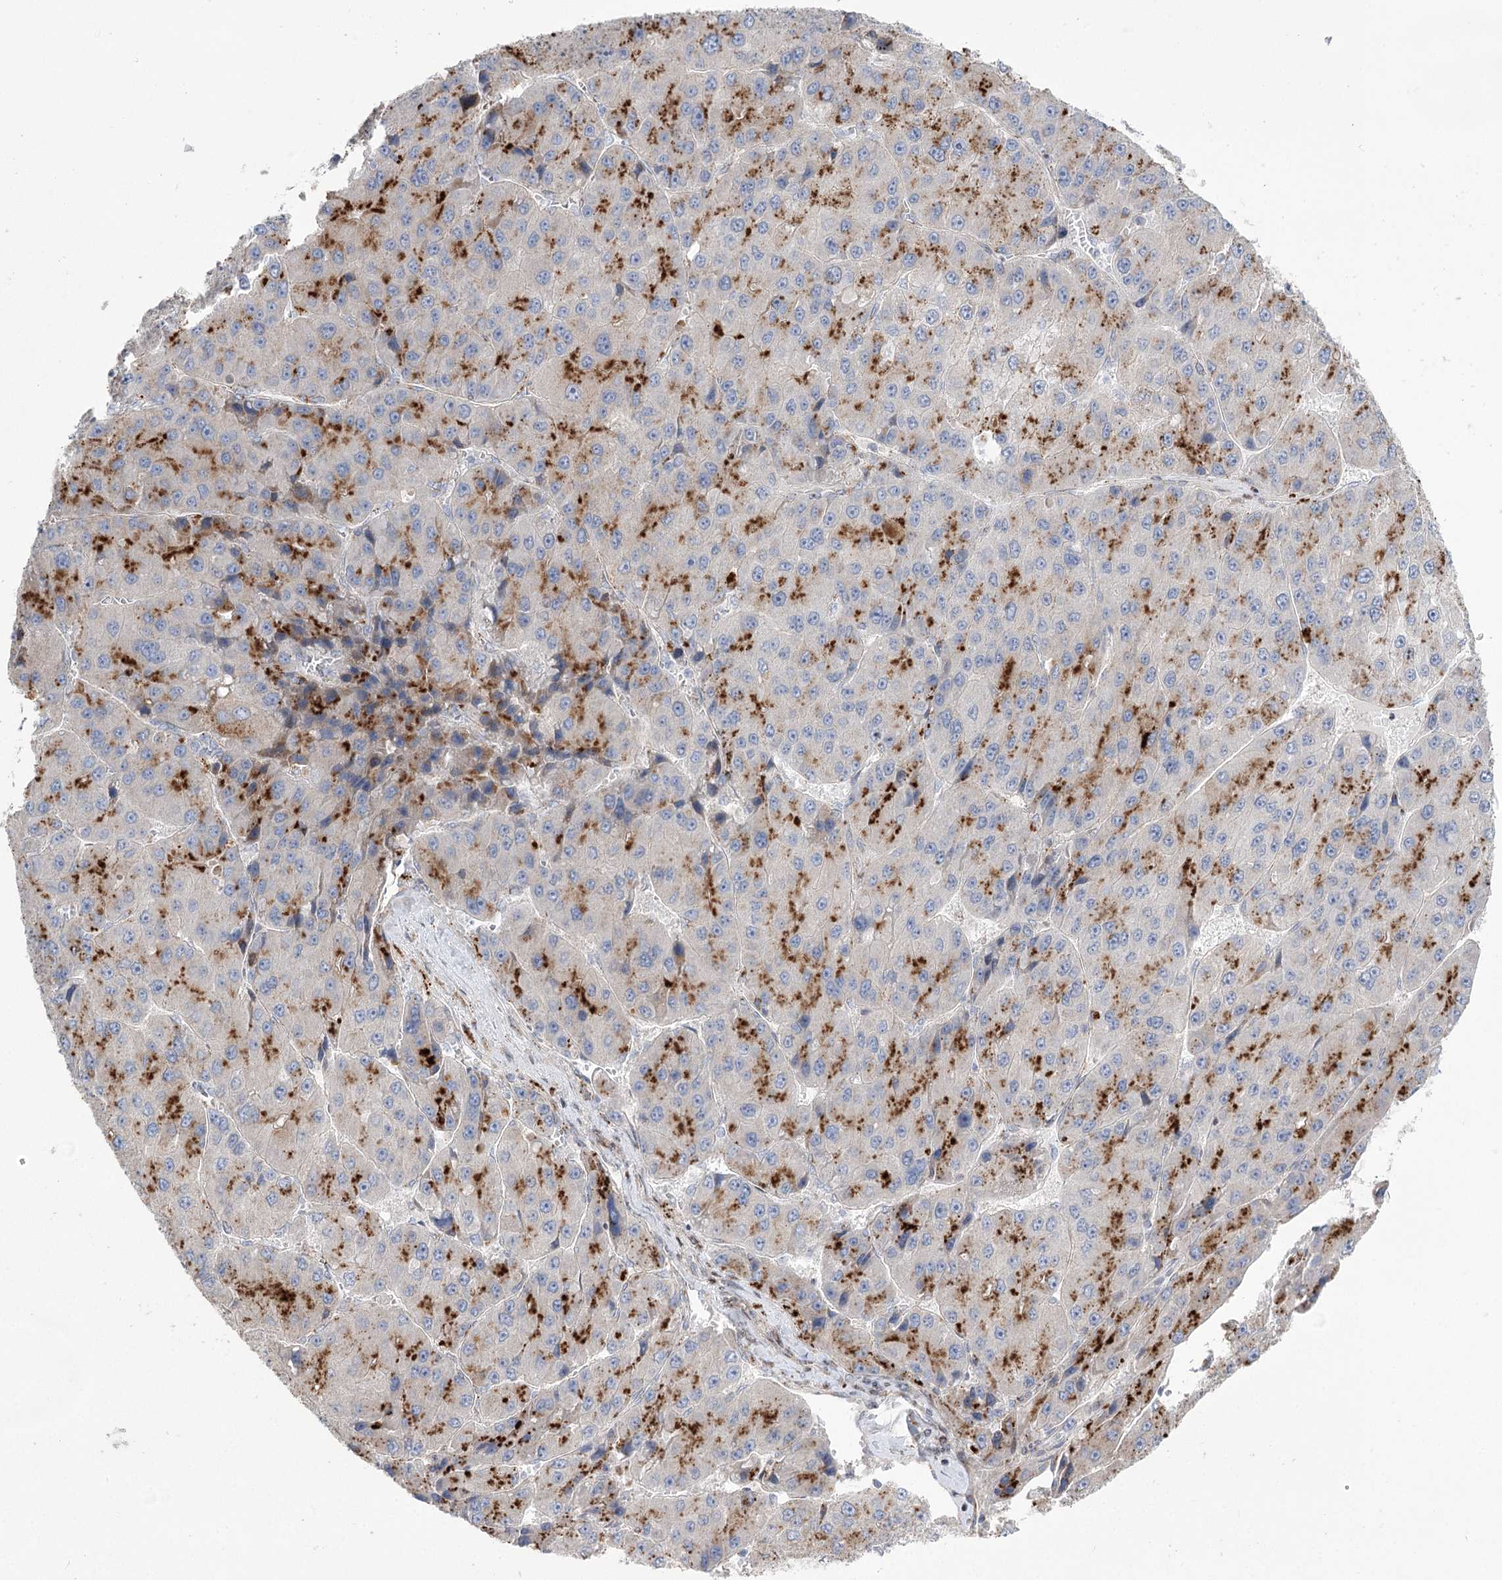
{"staining": {"intensity": "moderate", "quantity": "25%-75%", "location": "cytoplasmic/membranous"}, "tissue": "liver cancer", "cell_type": "Tumor cells", "image_type": "cancer", "snomed": [{"axis": "morphology", "description": "Carcinoma, Hepatocellular, NOS"}, {"axis": "topography", "description": "Liver"}], "caption": "Human liver cancer (hepatocellular carcinoma) stained with a brown dye reveals moderate cytoplasmic/membranous positive positivity in about 25%-75% of tumor cells.", "gene": "NME7", "patient": {"sex": "female", "age": 73}}